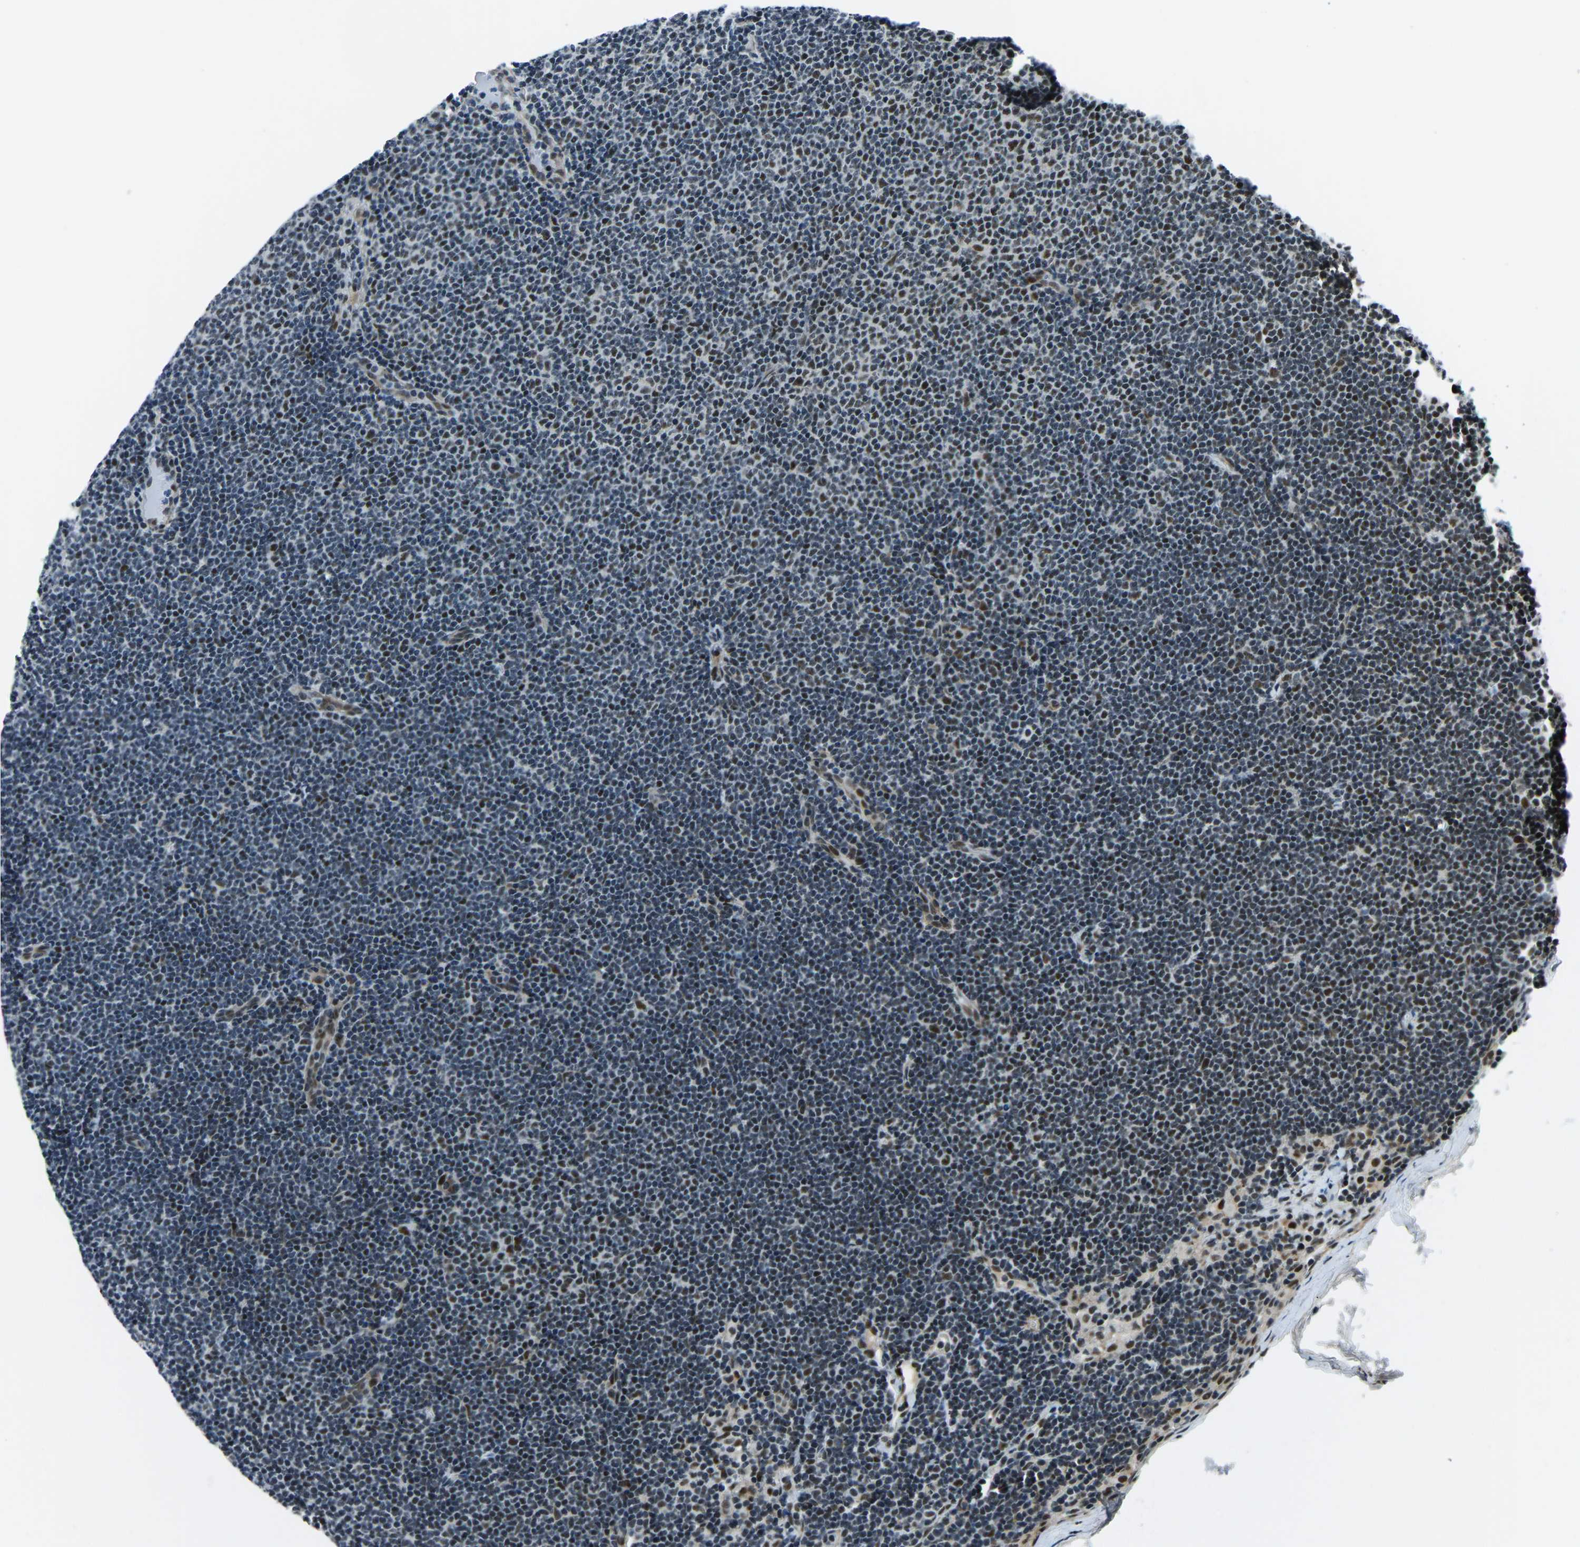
{"staining": {"intensity": "moderate", "quantity": "25%-75%", "location": "nuclear"}, "tissue": "lymphoma", "cell_type": "Tumor cells", "image_type": "cancer", "snomed": [{"axis": "morphology", "description": "Malignant lymphoma, non-Hodgkin's type, Low grade"}, {"axis": "topography", "description": "Lymph node"}], "caption": "Lymphoma stained with a brown dye exhibits moderate nuclear positive staining in about 25%-75% of tumor cells.", "gene": "PRCC", "patient": {"sex": "female", "age": 53}}